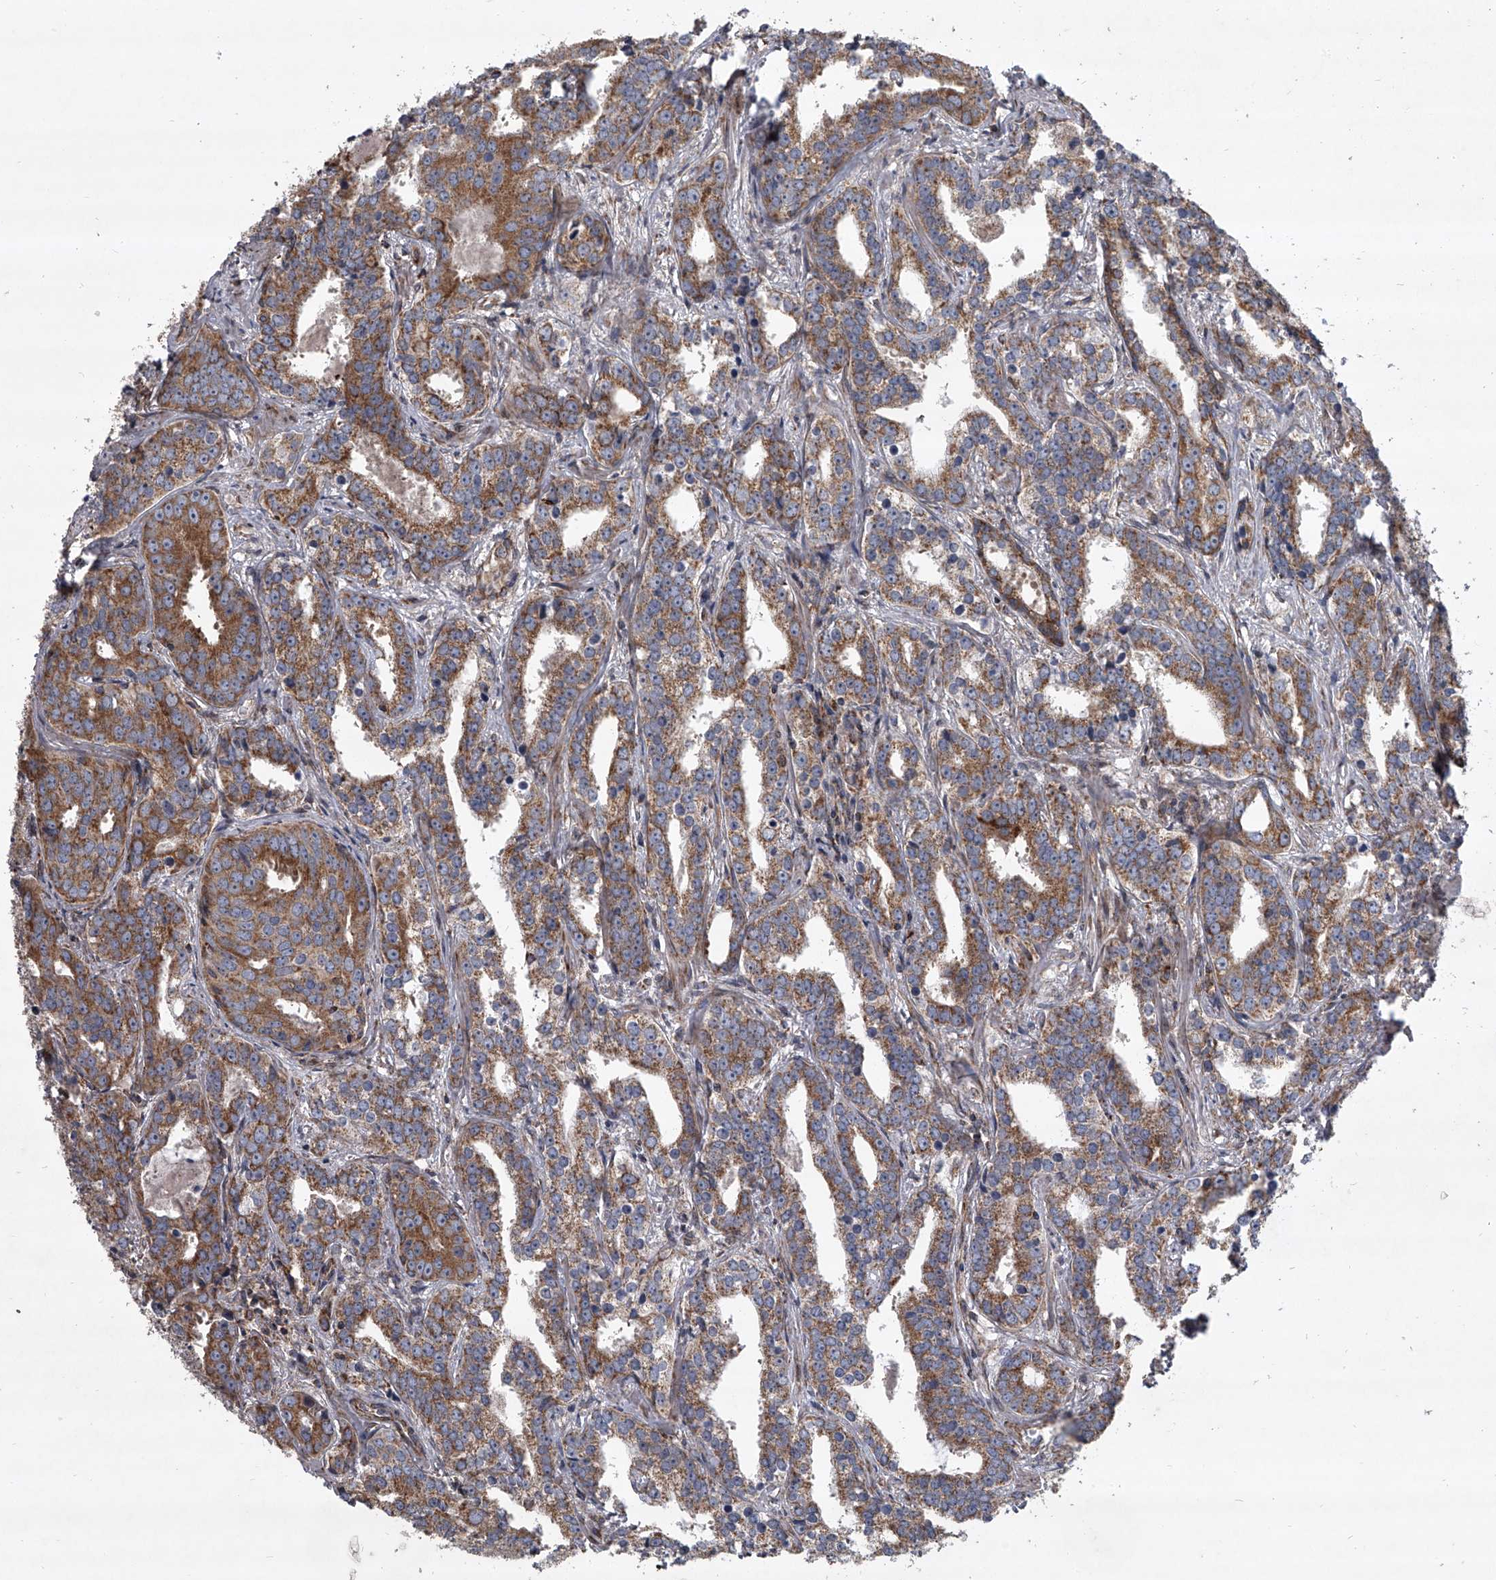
{"staining": {"intensity": "moderate", "quantity": ">75%", "location": "cytoplasmic/membranous"}, "tissue": "prostate cancer", "cell_type": "Tumor cells", "image_type": "cancer", "snomed": [{"axis": "morphology", "description": "Adenocarcinoma, High grade"}, {"axis": "topography", "description": "Prostate"}], "caption": "A high-resolution photomicrograph shows IHC staining of prostate cancer, which reveals moderate cytoplasmic/membranous expression in about >75% of tumor cells.", "gene": "ZC3H15", "patient": {"sex": "male", "age": 62}}